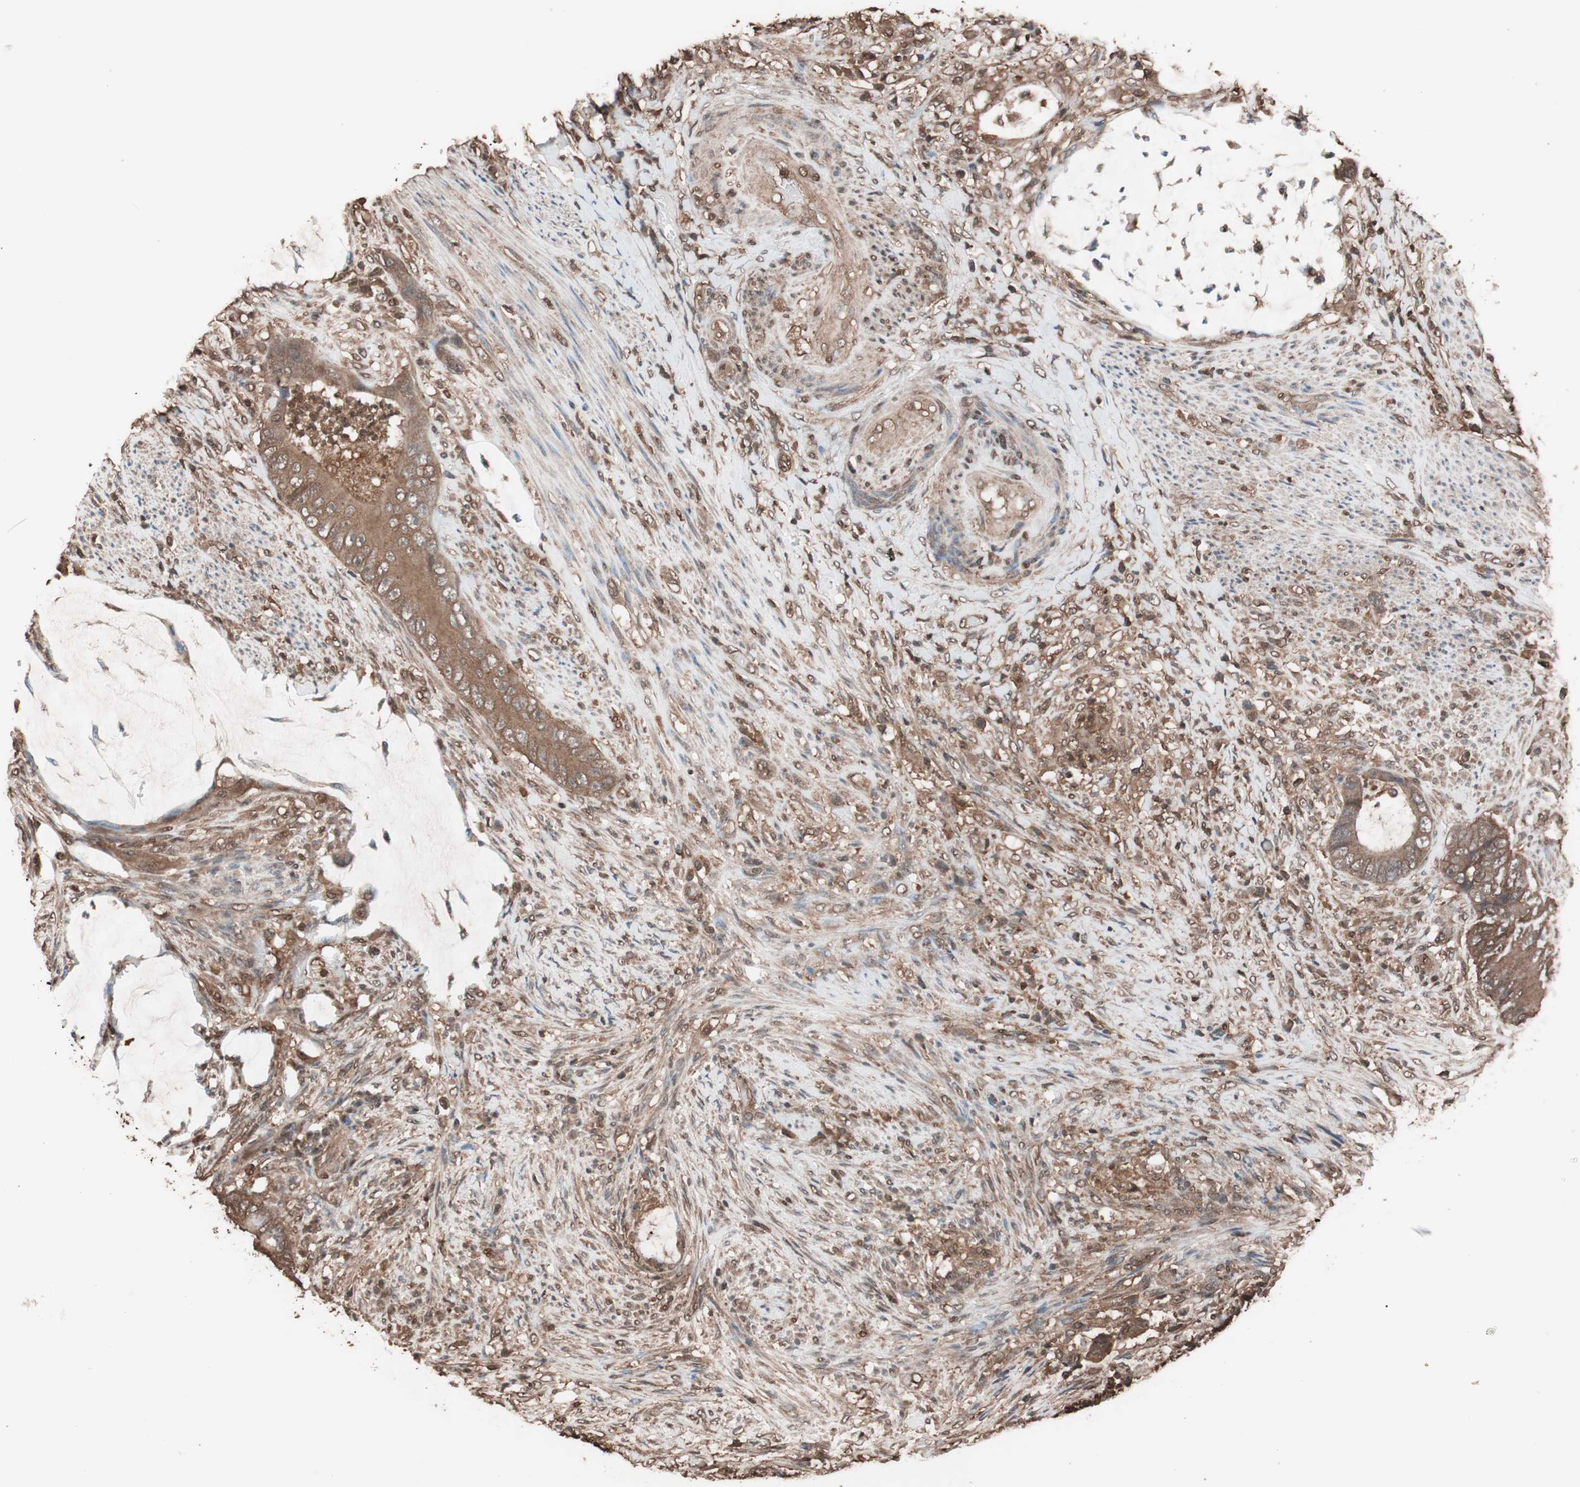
{"staining": {"intensity": "moderate", "quantity": ">75%", "location": "cytoplasmic/membranous"}, "tissue": "colorectal cancer", "cell_type": "Tumor cells", "image_type": "cancer", "snomed": [{"axis": "morphology", "description": "Adenocarcinoma, NOS"}, {"axis": "topography", "description": "Rectum"}], "caption": "This is a photomicrograph of immunohistochemistry (IHC) staining of adenocarcinoma (colorectal), which shows moderate expression in the cytoplasmic/membranous of tumor cells.", "gene": "CALM2", "patient": {"sex": "female", "age": 77}}